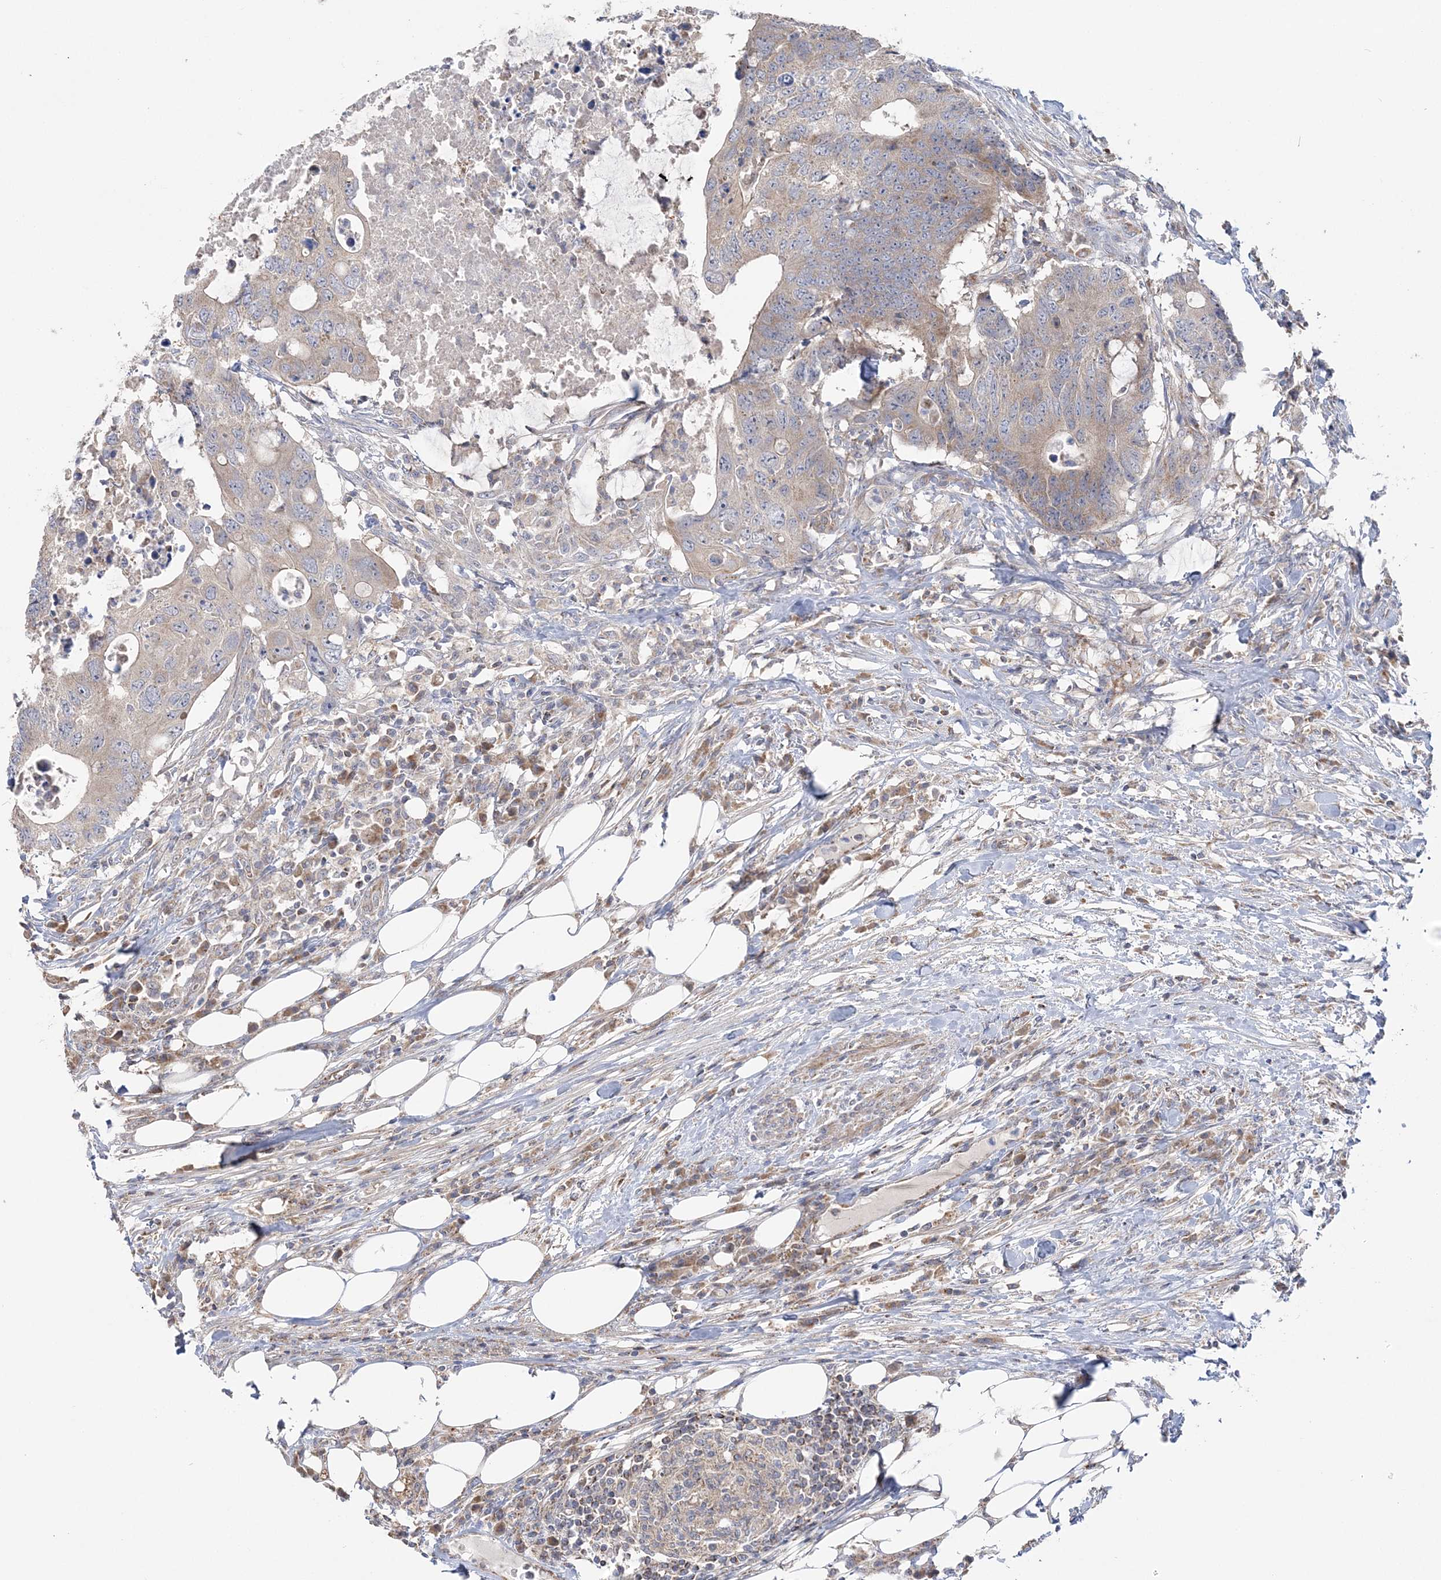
{"staining": {"intensity": "weak", "quantity": ">75%", "location": "cytoplasmic/membranous"}, "tissue": "colorectal cancer", "cell_type": "Tumor cells", "image_type": "cancer", "snomed": [{"axis": "morphology", "description": "Adenocarcinoma, NOS"}, {"axis": "topography", "description": "Colon"}], "caption": "Immunohistochemistry (IHC) of human colorectal cancer shows low levels of weak cytoplasmic/membranous positivity in about >75% of tumor cells.", "gene": "MMADHC", "patient": {"sex": "male", "age": 71}}